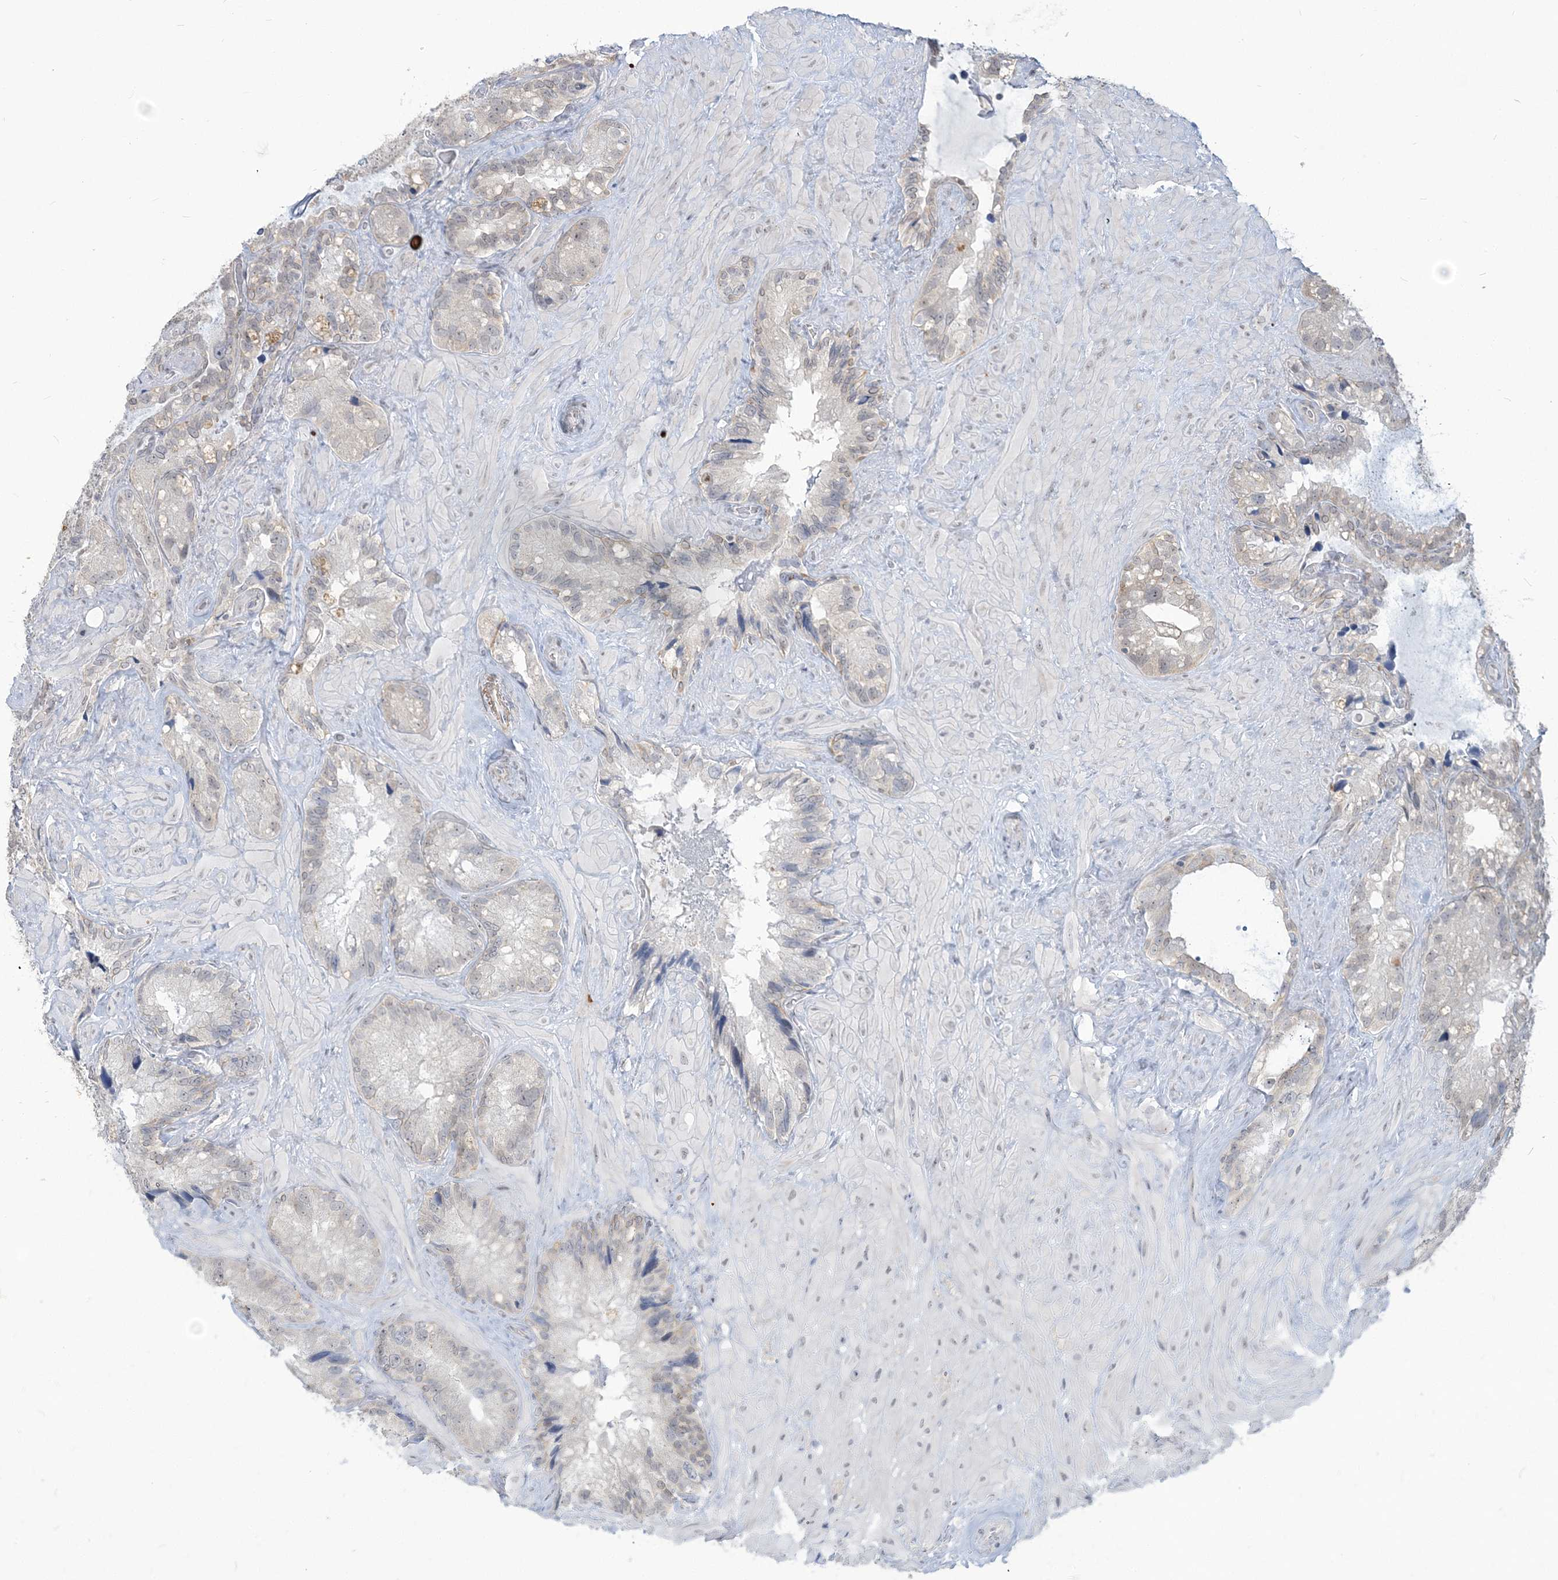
{"staining": {"intensity": "weak", "quantity": "<25%", "location": "cytoplasmic/membranous"}, "tissue": "seminal vesicle", "cell_type": "Glandular cells", "image_type": "normal", "snomed": [{"axis": "morphology", "description": "Normal tissue, NOS"}, {"axis": "topography", "description": "Prostate"}, {"axis": "topography", "description": "Seminal veicle"}], "caption": "Protein analysis of unremarkable seminal vesicle shows no significant expression in glandular cells.", "gene": "SDAD1", "patient": {"sex": "male", "age": 68}}